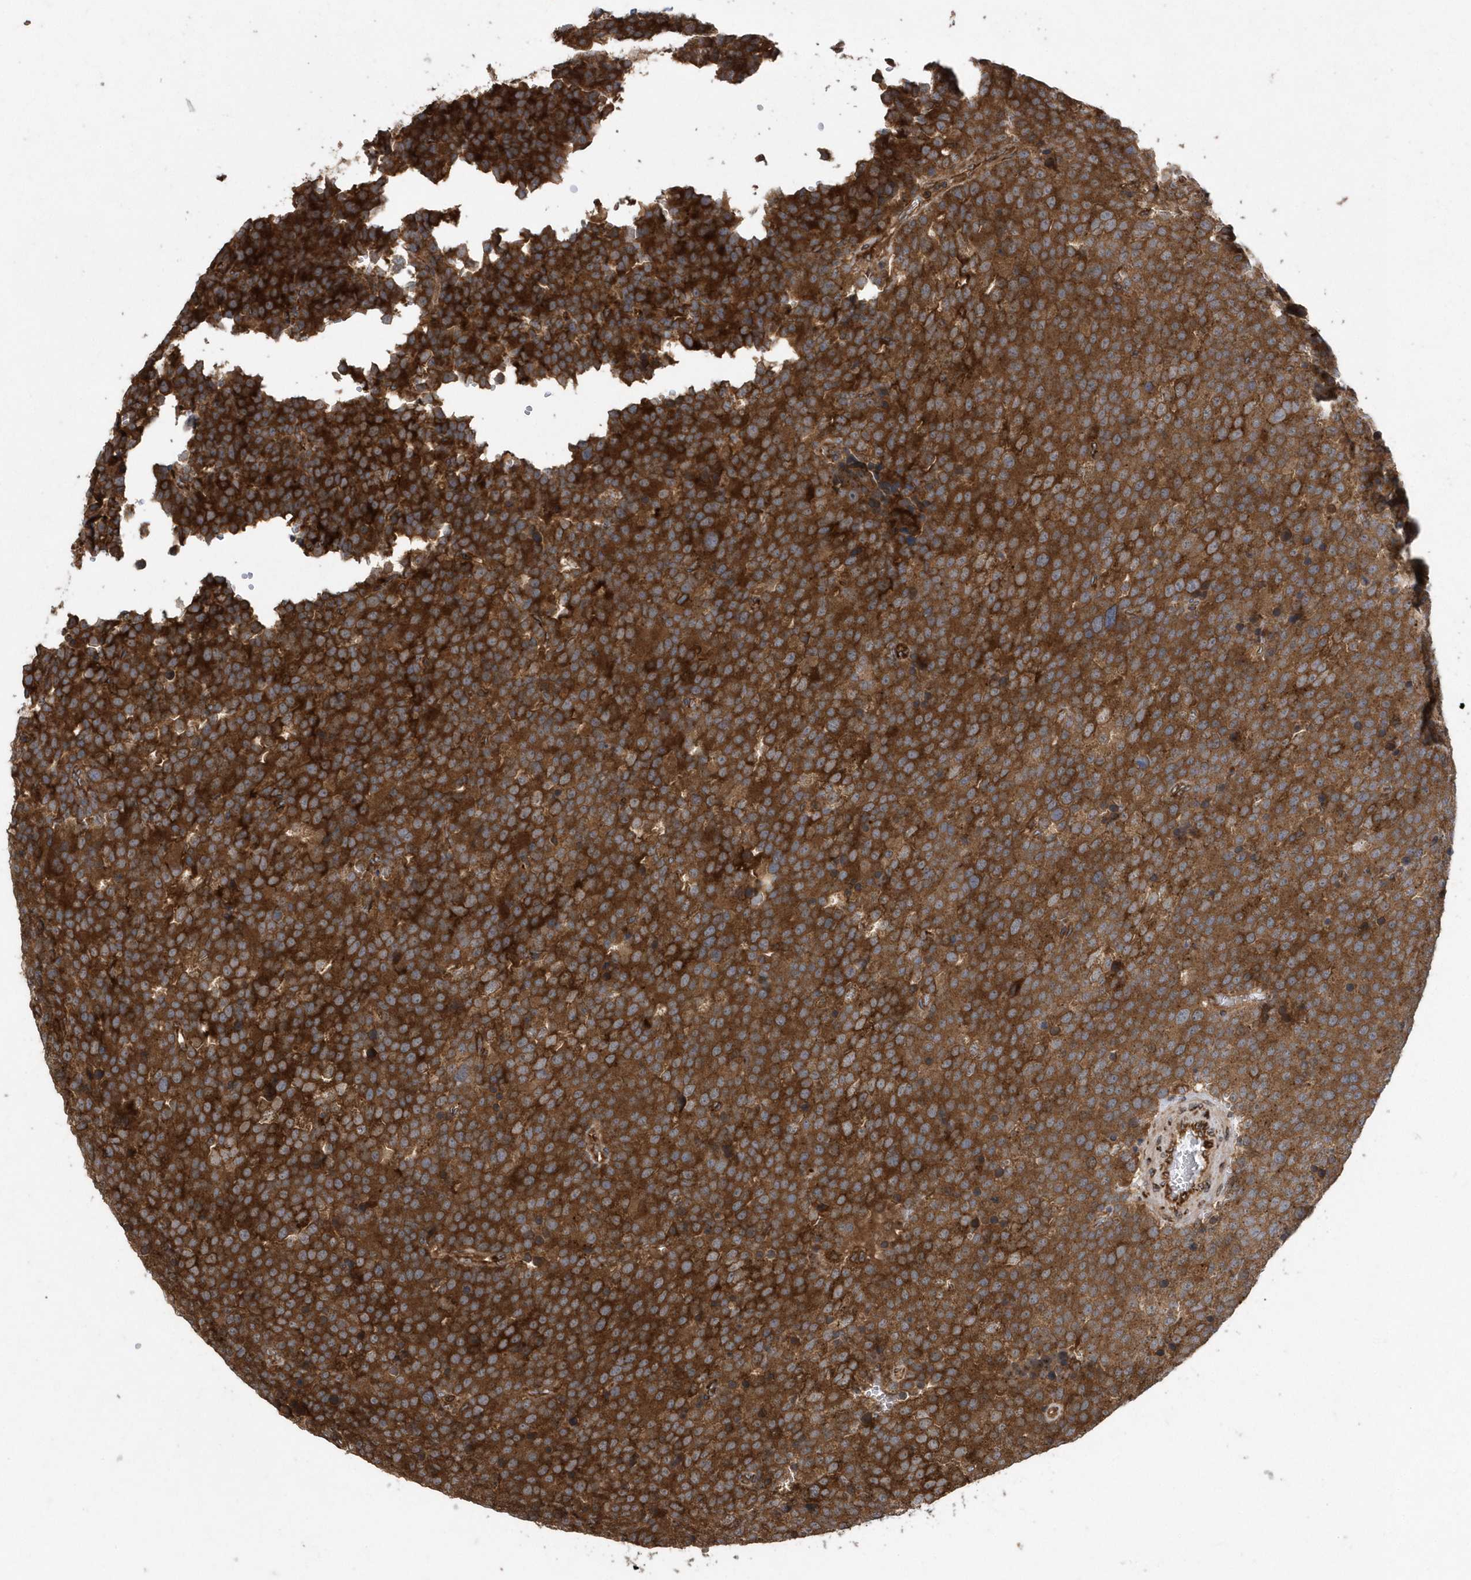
{"staining": {"intensity": "strong", "quantity": ">75%", "location": "cytoplasmic/membranous"}, "tissue": "testis cancer", "cell_type": "Tumor cells", "image_type": "cancer", "snomed": [{"axis": "morphology", "description": "Seminoma, NOS"}, {"axis": "topography", "description": "Testis"}], "caption": "A photomicrograph showing strong cytoplasmic/membranous staining in about >75% of tumor cells in seminoma (testis), as visualized by brown immunohistochemical staining.", "gene": "WASHC5", "patient": {"sex": "male", "age": 71}}